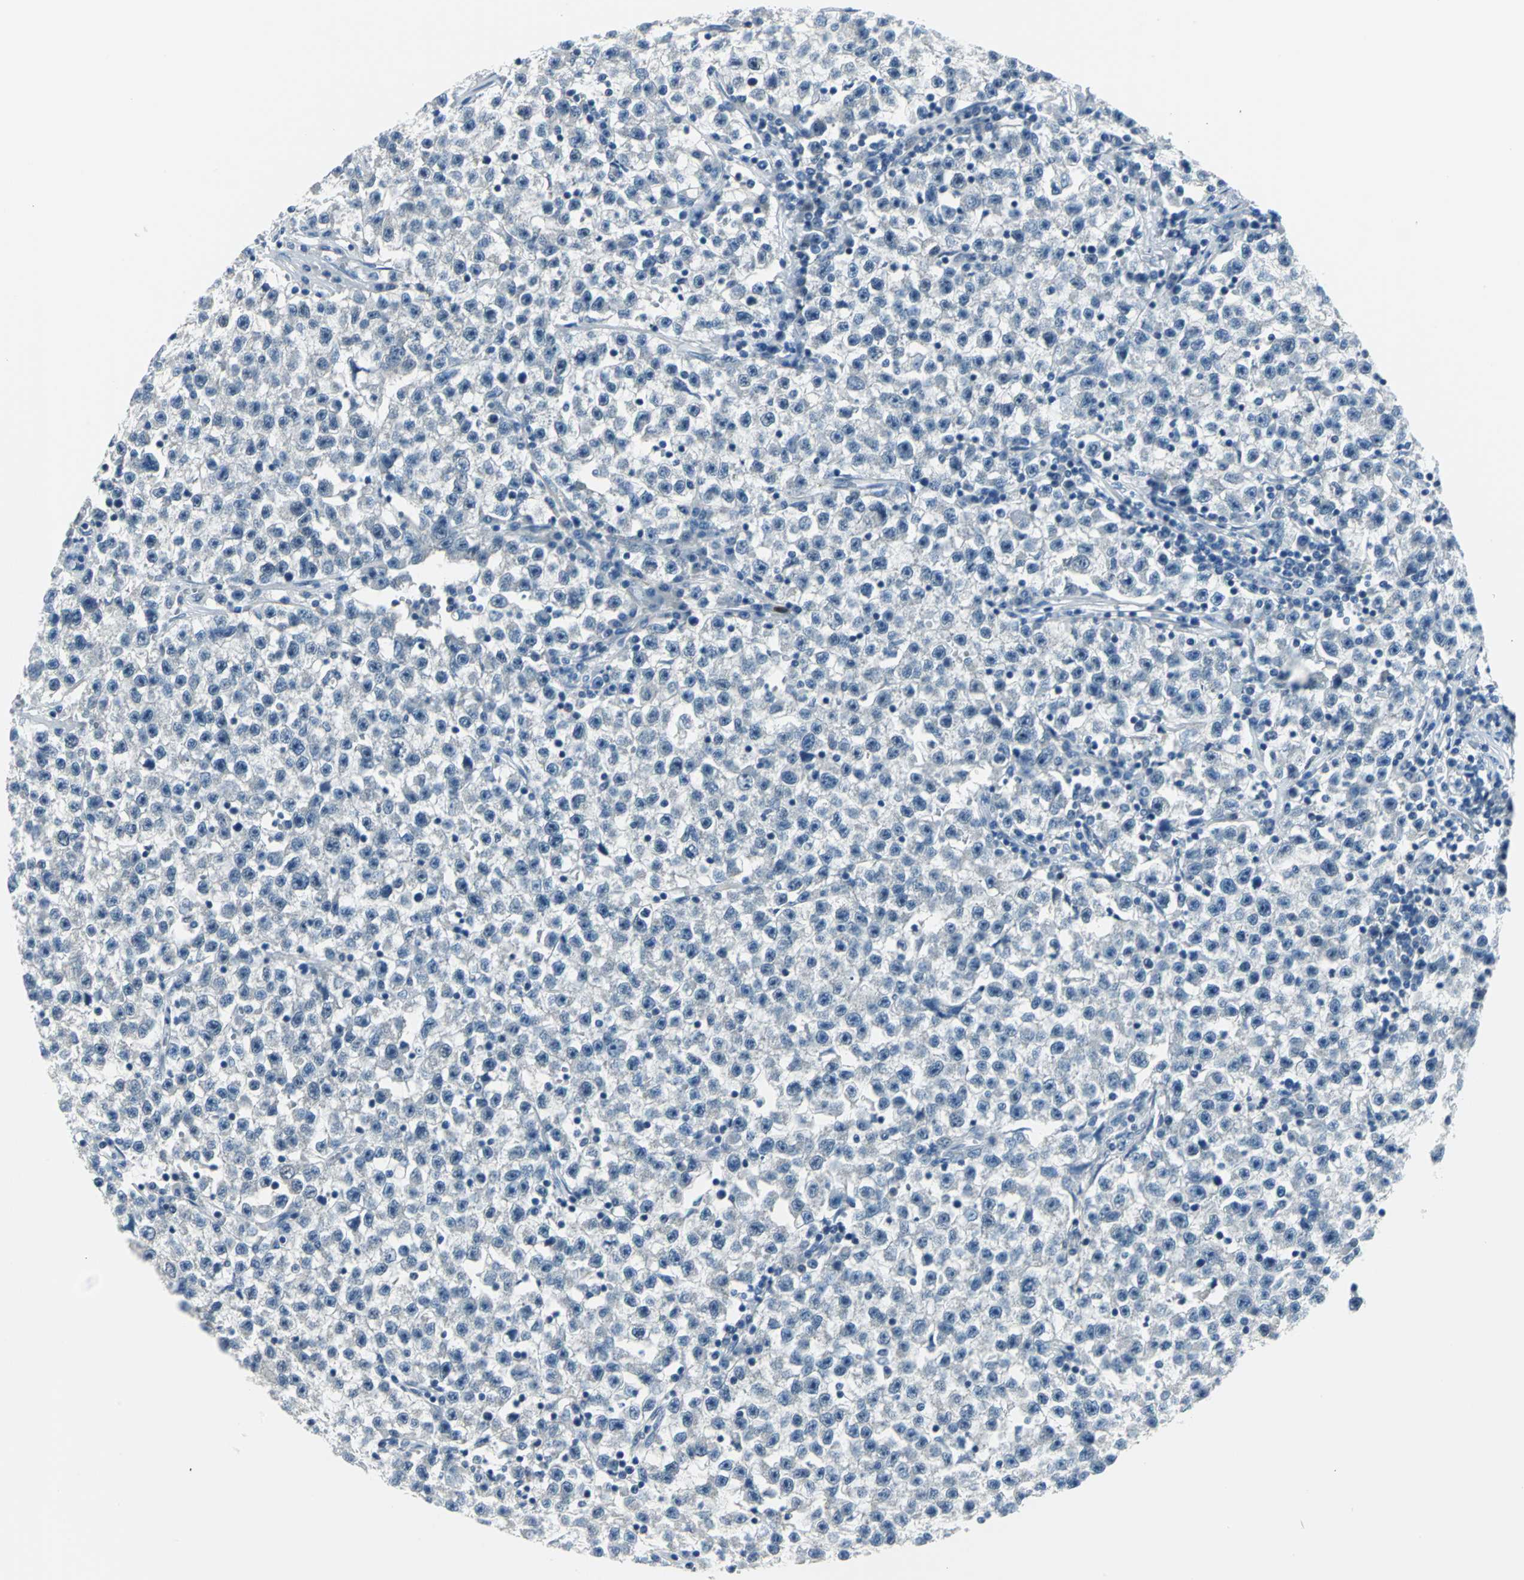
{"staining": {"intensity": "negative", "quantity": "none", "location": "none"}, "tissue": "testis cancer", "cell_type": "Tumor cells", "image_type": "cancer", "snomed": [{"axis": "morphology", "description": "Seminoma, NOS"}, {"axis": "topography", "description": "Testis"}], "caption": "Photomicrograph shows no significant protein positivity in tumor cells of seminoma (testis).", "gene": "ZNF415", "patient": {"sex": "male", "age": 22}}